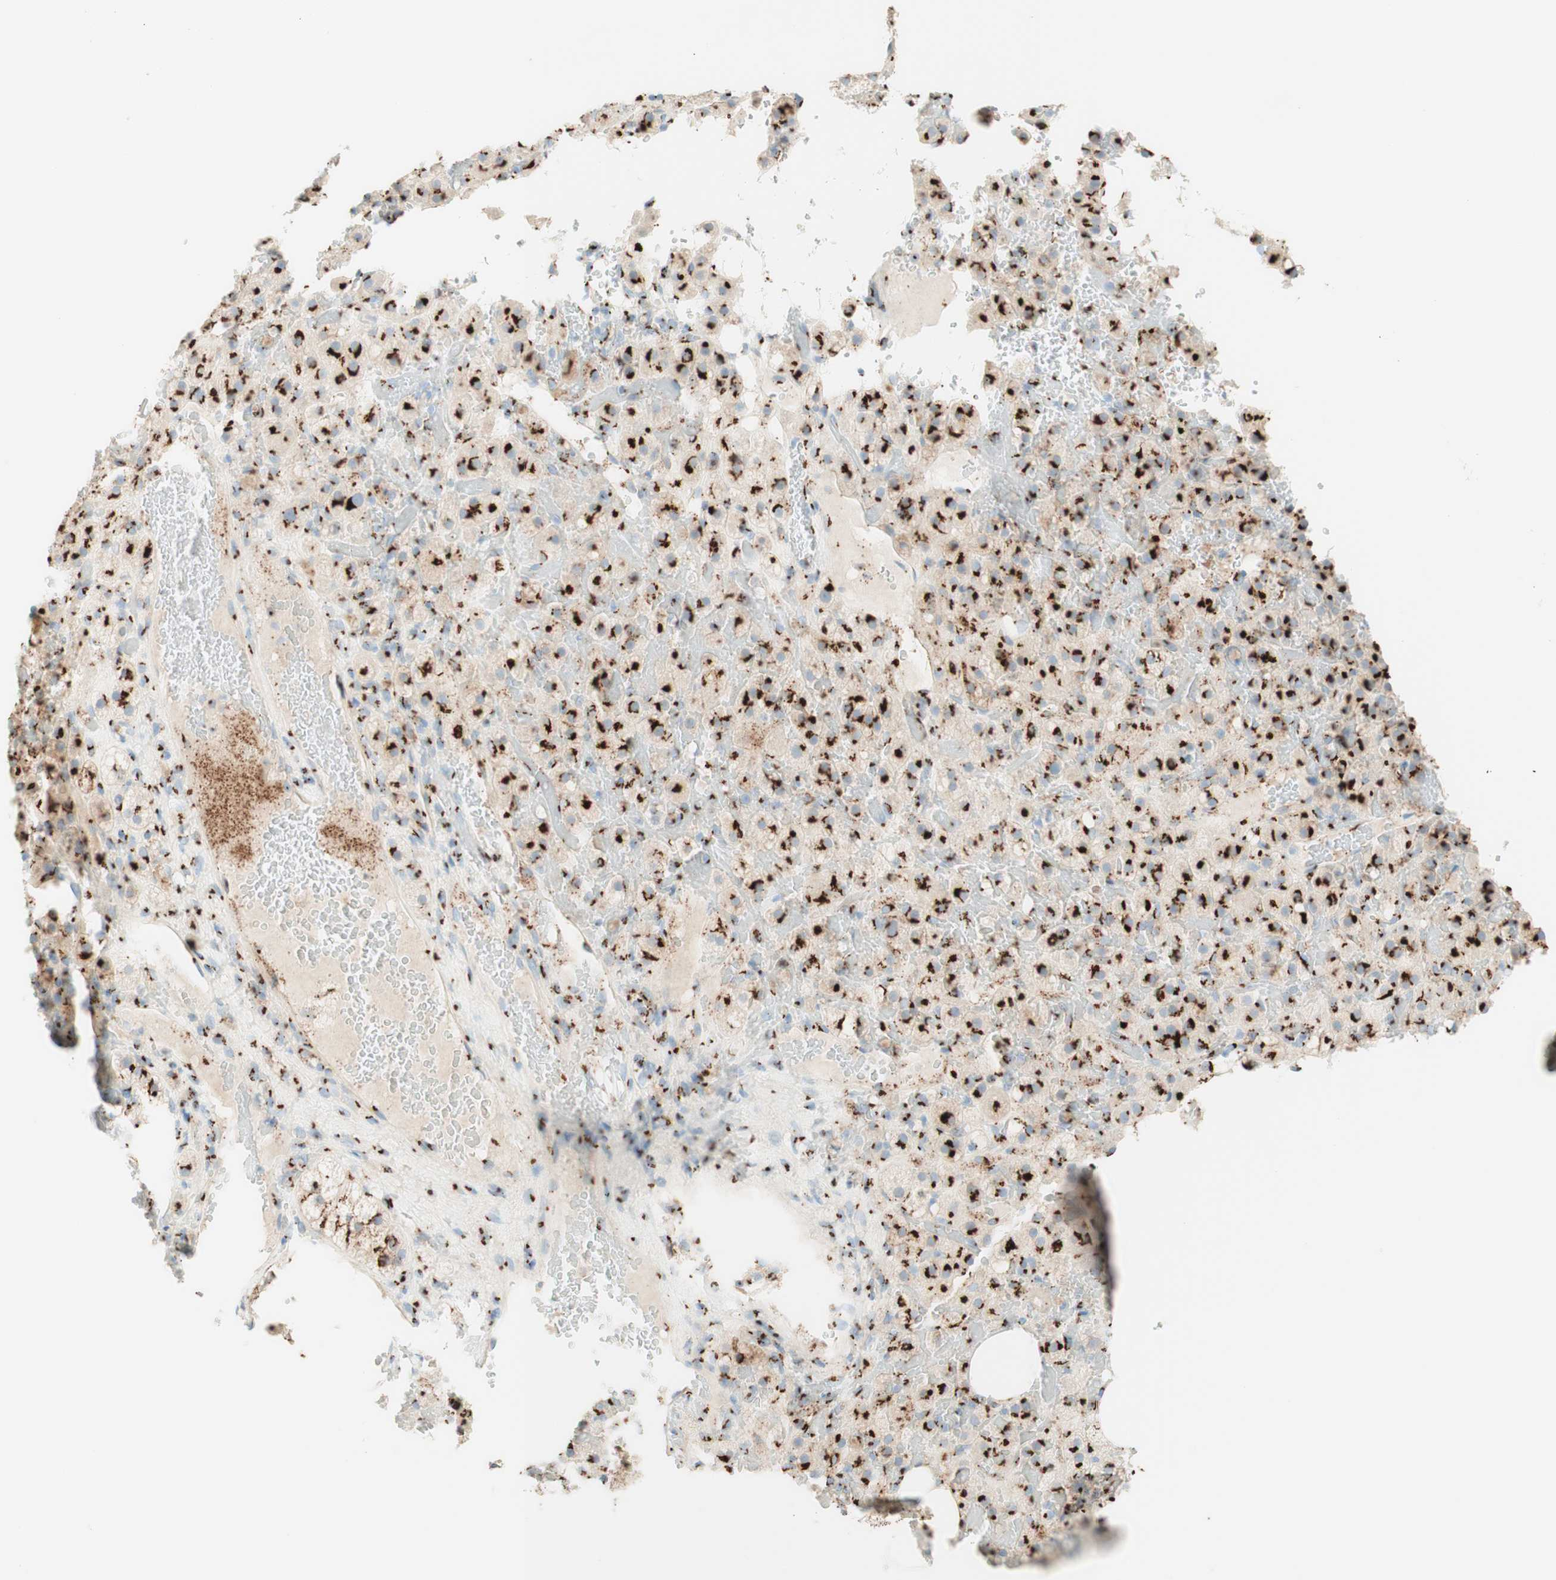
{"staining": {"intensity": "strong", "quantity": ">75%", "location": "cytoplasmic/membranous"}, "tissue": "adrenal gland", "cell_type": "Glandular cells", "image_type": "normal", "snomed": [{"axis": "morphology", "description": "Normal tissue, NOS"}, {"axis": "topography", "description": "Adrenal gland"}], "caption": "This image displays IHC staining of normal adrenal gland, with high strong cytoplasmic/membranous expression in about >75% of glandular cells.", "gene": "GOLGB1", "patient": {"sex": "female", "age": 59}}